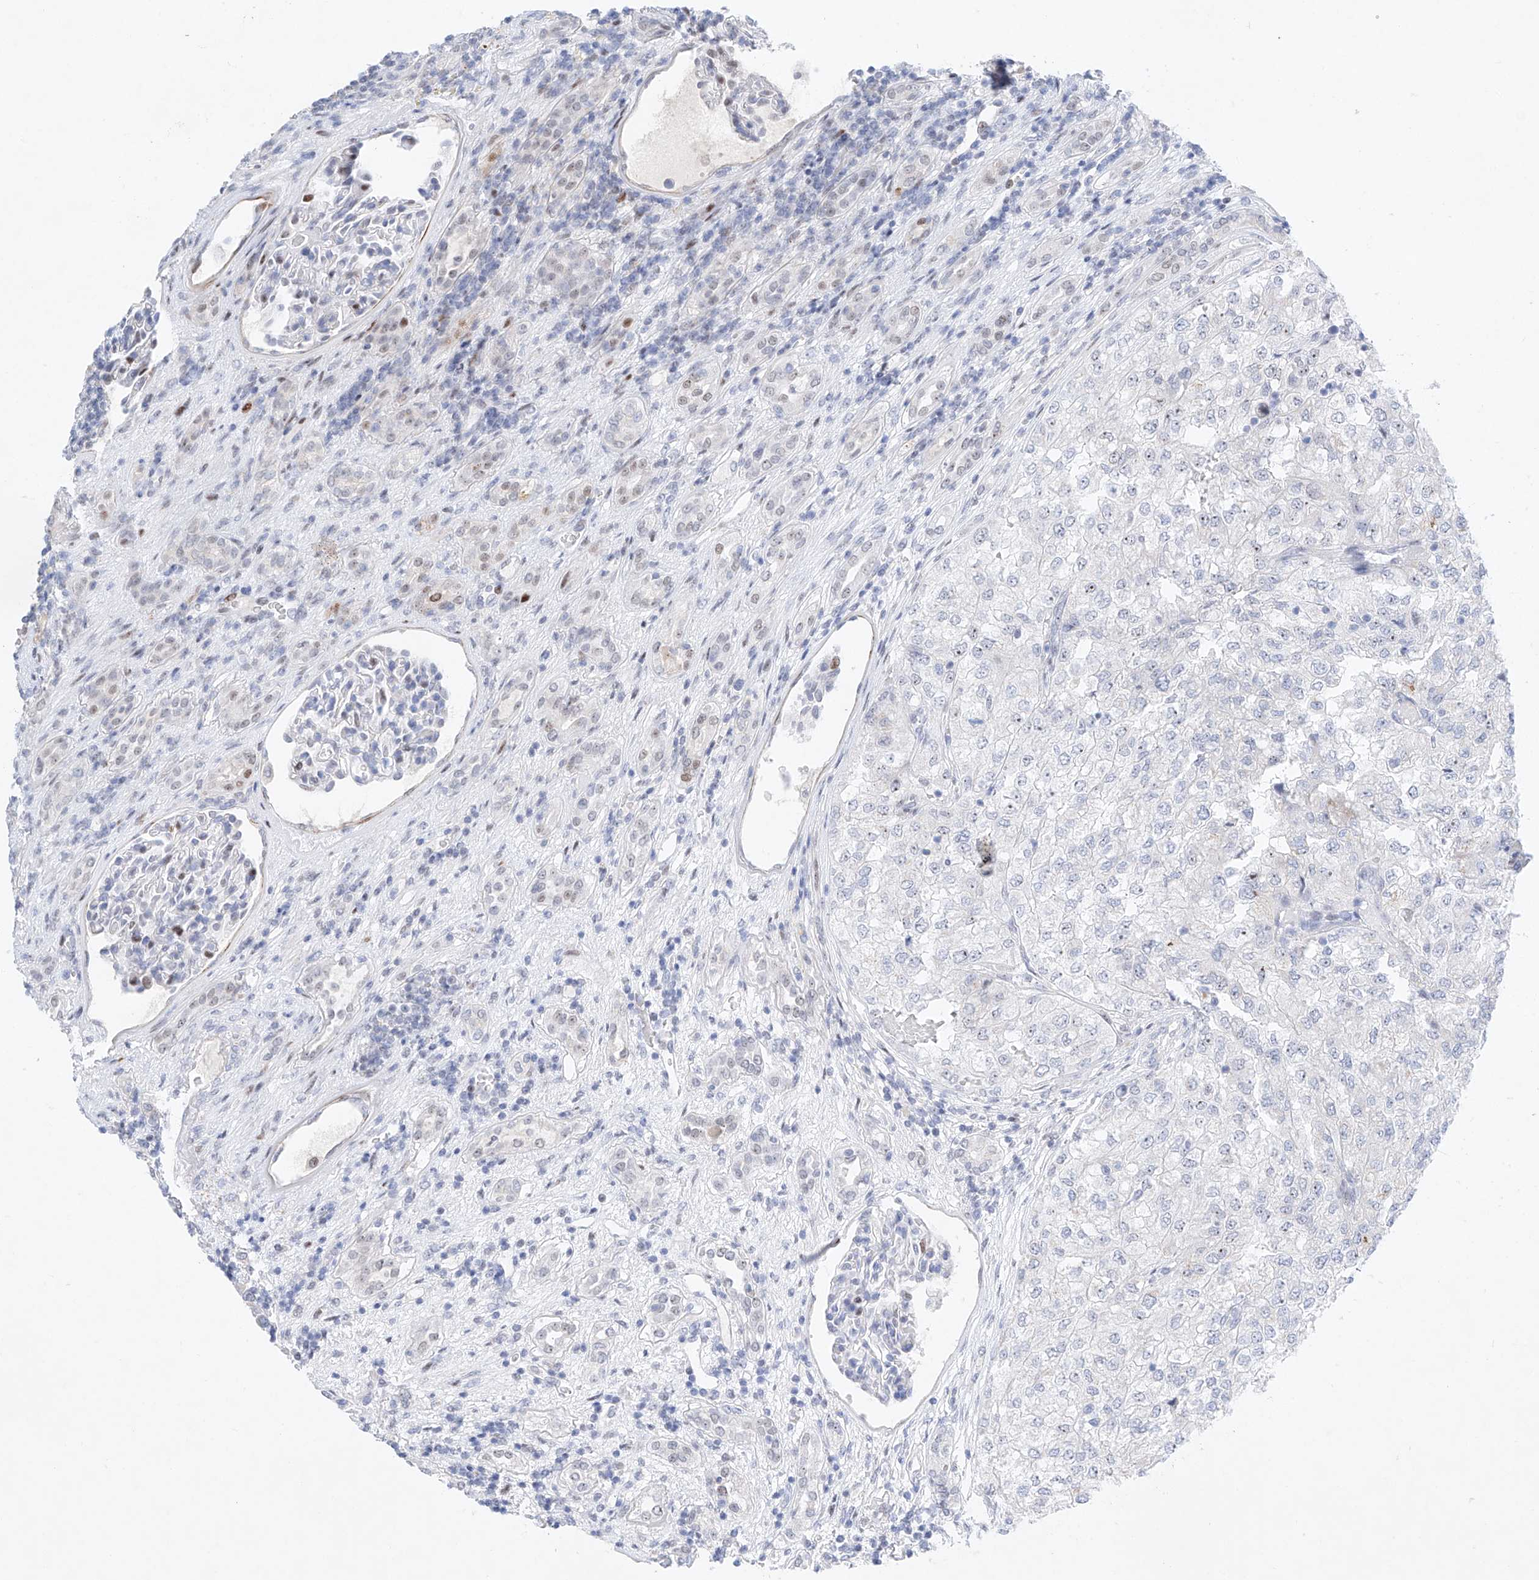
{"staining": {"intensity": "negative", "quantity": "none", "location": "none"}, "tissue": "renal cancer", "cell_type": "Tumor cells", "image_type": "cancer", "snomed": [{"axis": "morphology", "description": "Adenocarcinoma, NOS"}, {"axis": "topography", "description": "Kidney"}], "caption": "Immunohistochemical staining of human renal cancer displays no significant positivity in tumor cells.", "gene": "NT5C3B", "patient": {"sex": "female", "age": 54}}